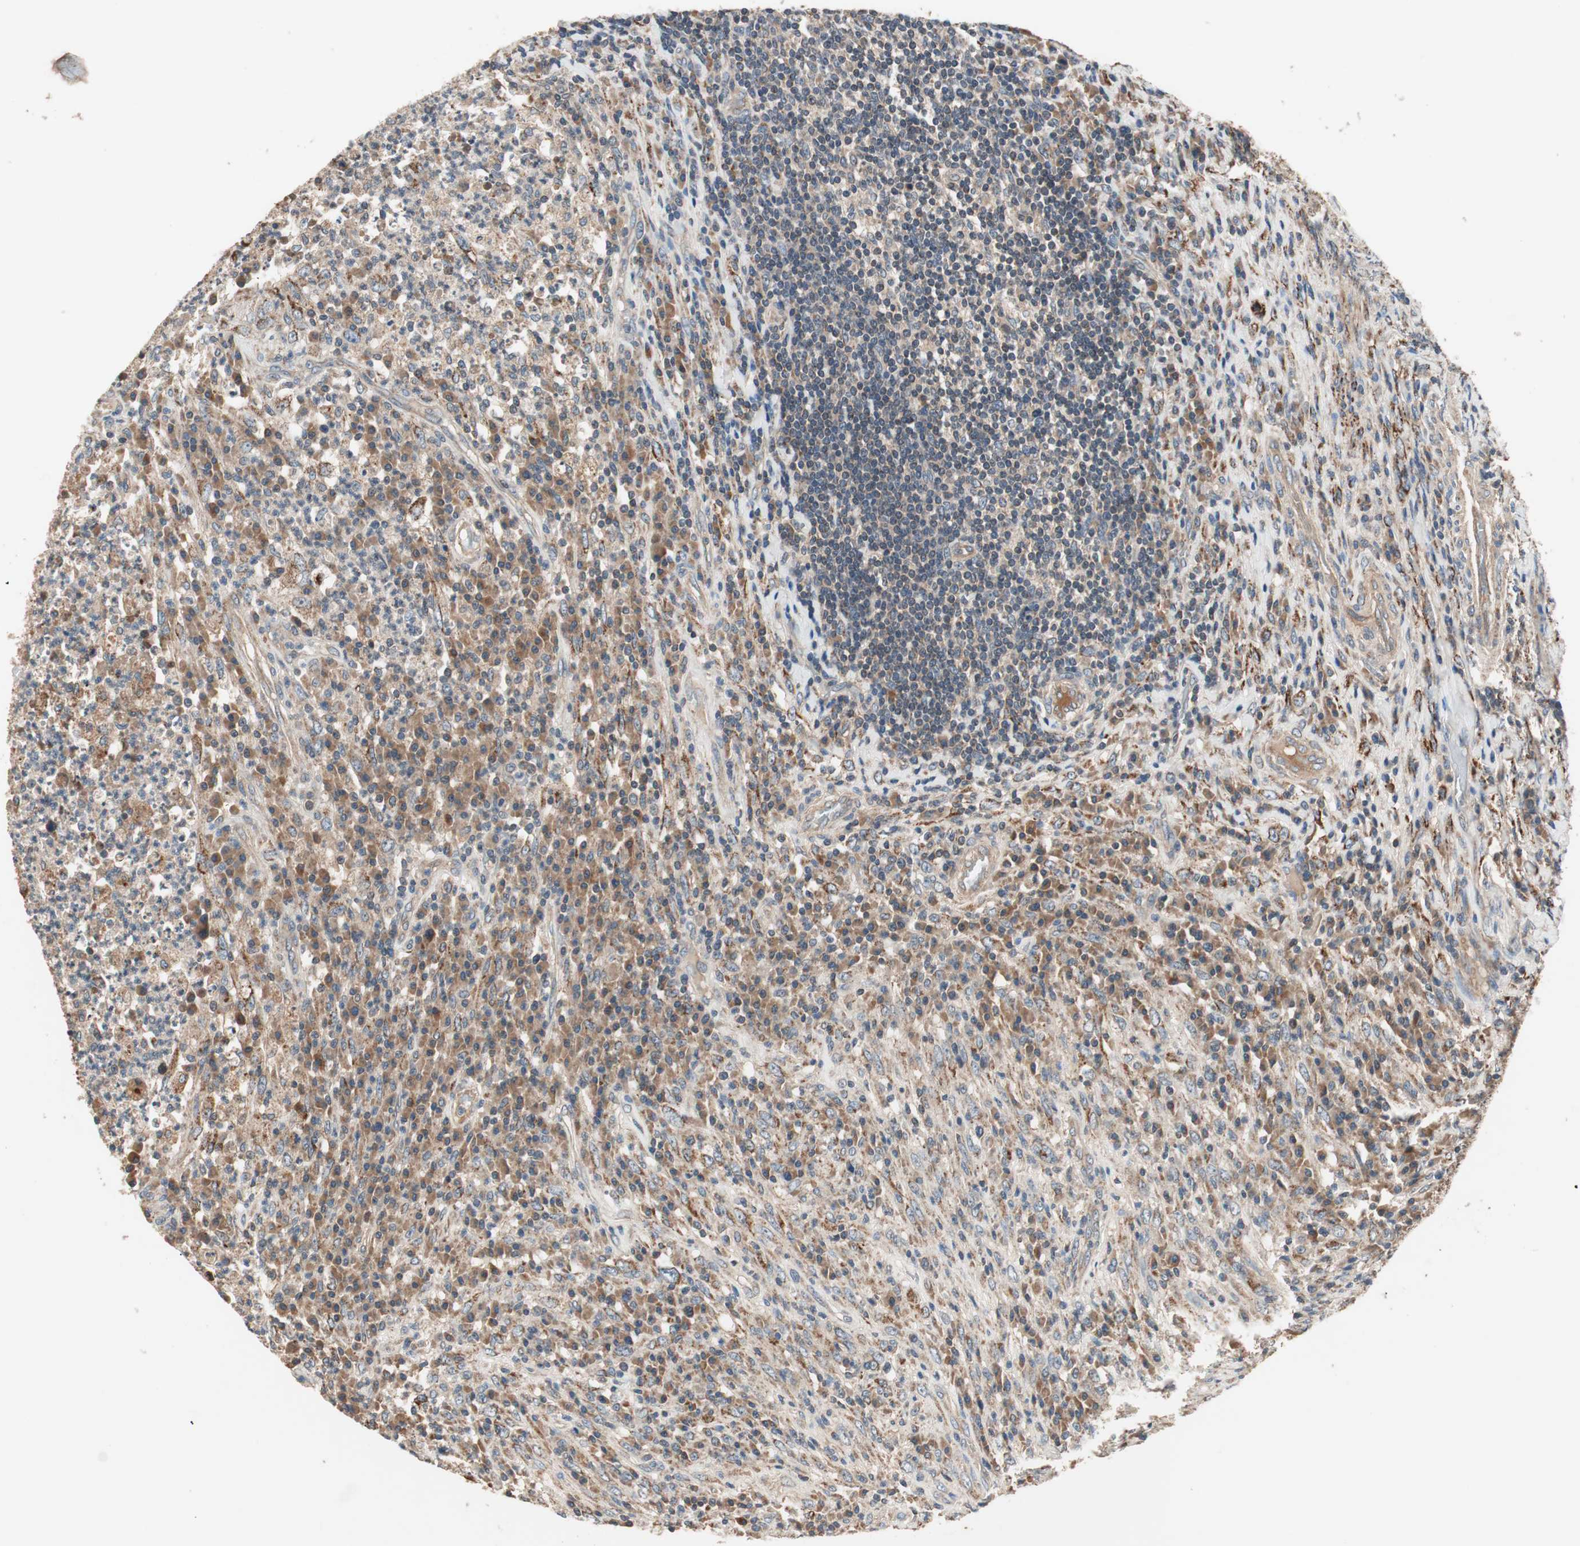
{"staining": {"intensity": "moderate", "quantity": ">75%", "location": "cytoplasmic/membranous"}, "tissue": "testis cancer", "cell_type": "Tumor cells", "image_type": "cancer", "snomed": [{"axis": "morphology", "description": "Necrosis, NOS"}, {"axis": "morphology", "description": "Carcinoma, Embryonal, NOS"}, {"axis": "topography", "description": "Testis"}], "caption": "Immunohistochemistry photomicrograph of human testis cancer stained for a protein (brown), which demonstrates medium levels of moderate cytoplasmic/membranous staining in about >75% of tumor cells.", "gene": "HPN", "patient": {"sex": "male", "age": 19}}